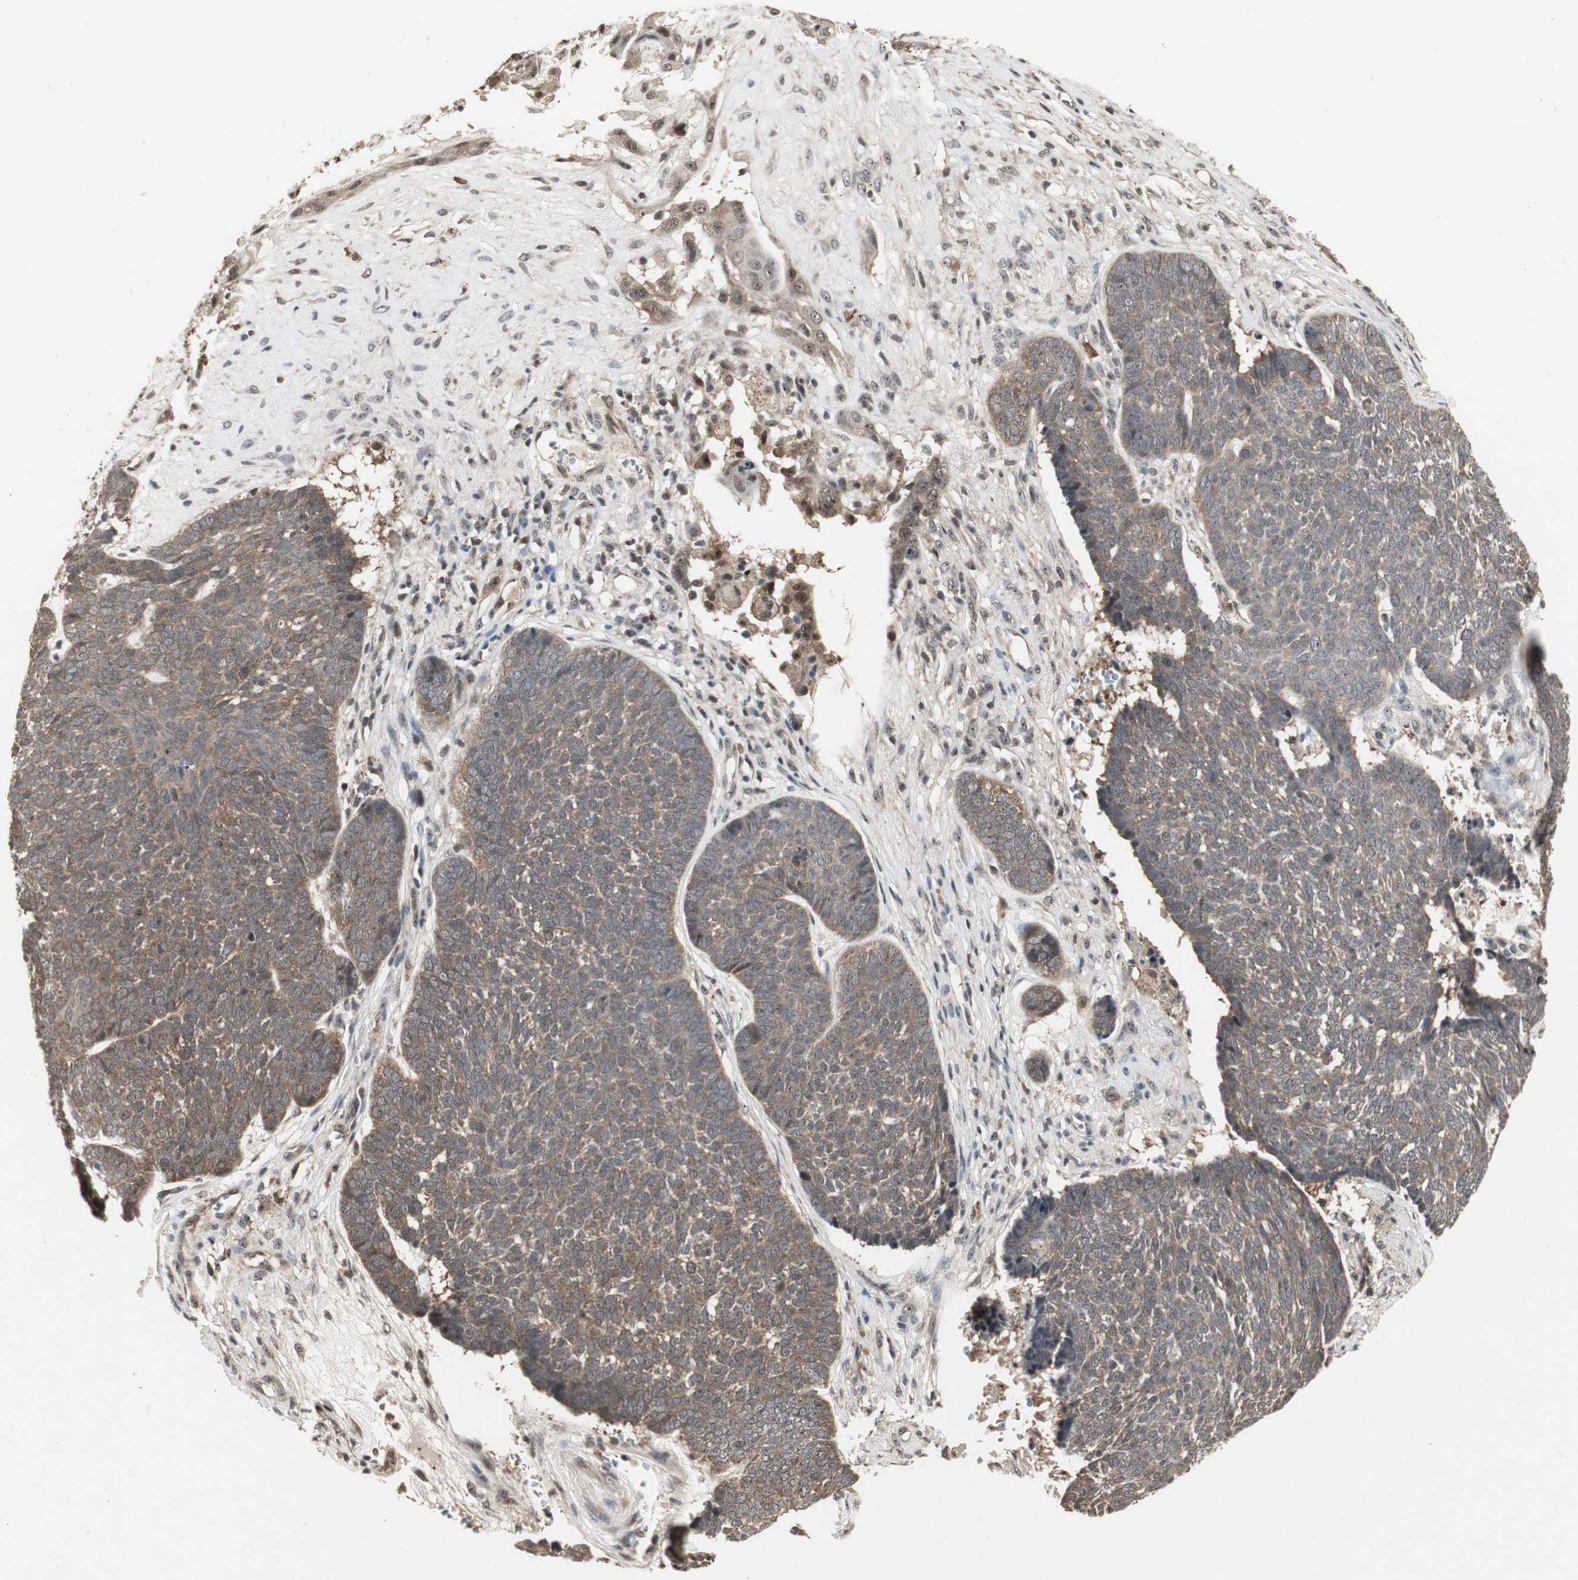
{"staining": {"intensity": "moderate", "quantity": ">75%", "location": "cytoplasmic/membranous"}, "tissue": "skin cancer", "cell_type": "Tumor cells", "image_type": "cancer", "snomed": [{"axis": "morphology", "description": "Basal cell carcinoma"}, {"axis": "topography", "description": "Skin"}], "caption": "Immunohistochemical staining of skin cancer (basal cell carcinoma) shows moderate cytoplasmic/membranous protein expression in approximately >75% of tumor cells.", "gene": "CSNK2B", "patient": {"sex": "male", "age": 84}}